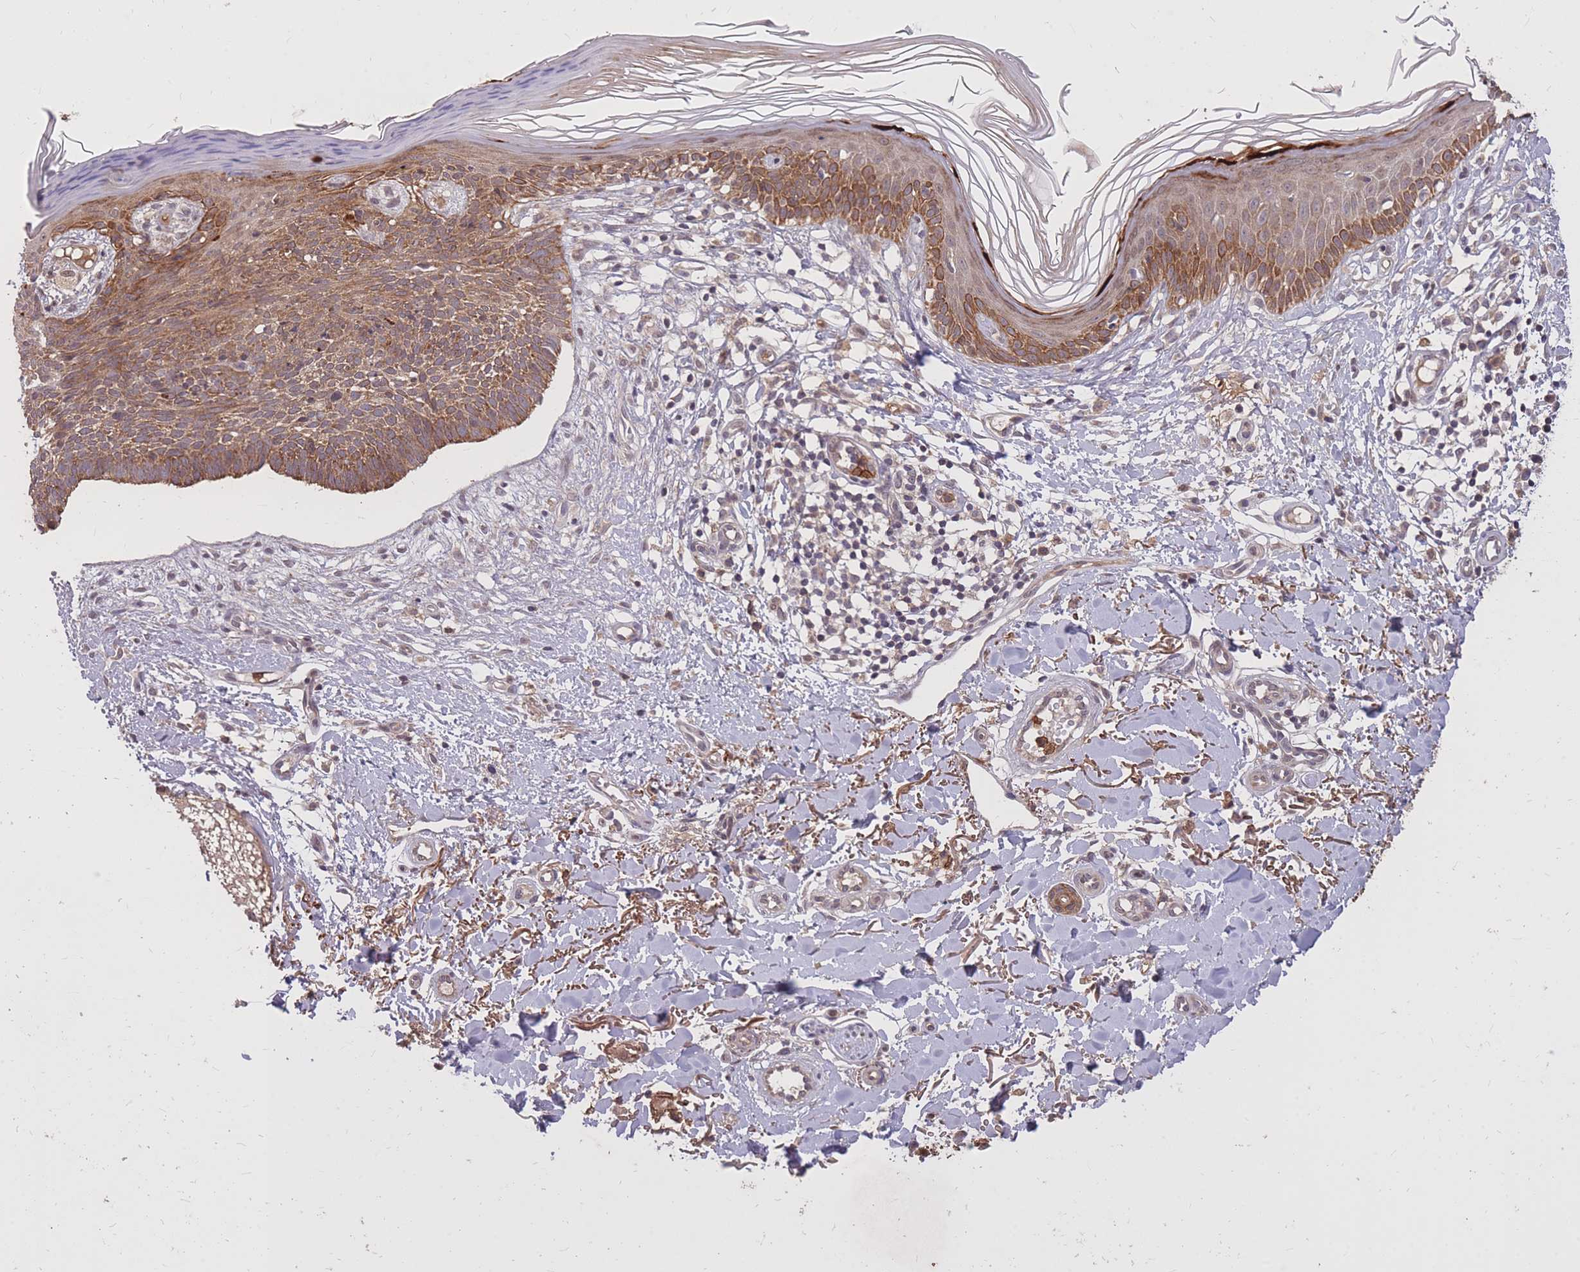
{"staining": {"intensity": "moderate", "quantity": ">75%", "location": "cytoplasmic/membranous"}, "tissue": "skin cancer", "cell_type": "Tumor cells", "image_type": "cancer", "snomed": [{"axis": "morphology", "description": "Basal cell carcinoma"}, {"axis": "topography", "description": "Skin"}], "caption": "An immunohistochemistry (IHC) histopathology image of tumor tissue is shown. Protein staining in brown labels moderate cytoplasmic/membranous positivity in skin cancer (basal cell carcinoma) within tumor cells. Nuclei are stained in blue.", "gene": "IGF2BP2", "patient": {"sex": "male", "age": 78}}